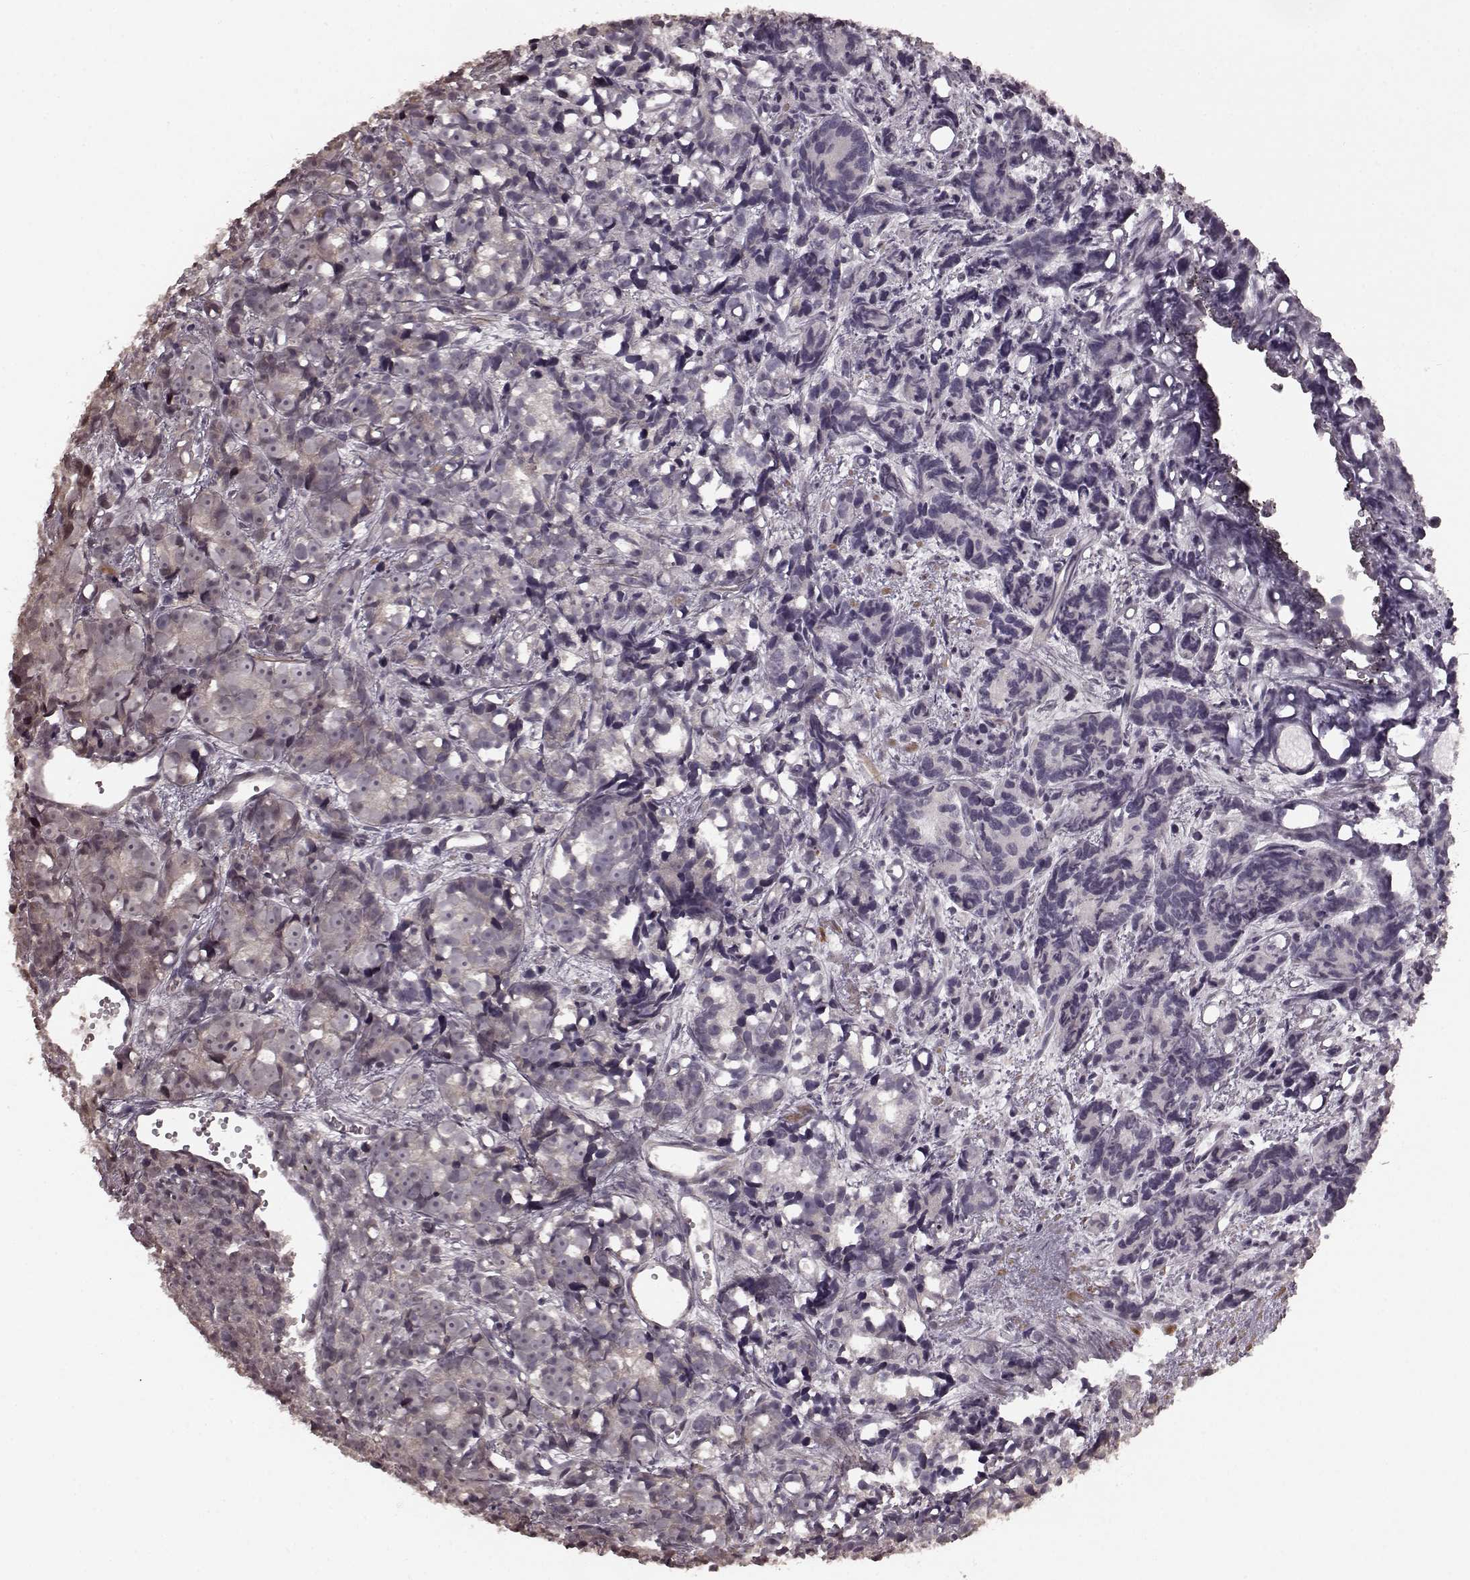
{"staining": {"intensity": "negative", "quantity": "none", "location": "none"}, "tissue": "prostate cancer", "cell_type": "Tumor cells", "image_type": "cancer", "snomed": [{"axis": "morphology", "description": "Adenocarcinoma, High grade"}, {"axis": "topography", "description": "Prostate"}], "caption": "Human high-grade adenocarcinoma (prostate) stained for a protein using immunohistochemistry shows no positivity in tumor cells.", "gene": "PLCB4", "patient": {"sex": "male", "age": 77}}